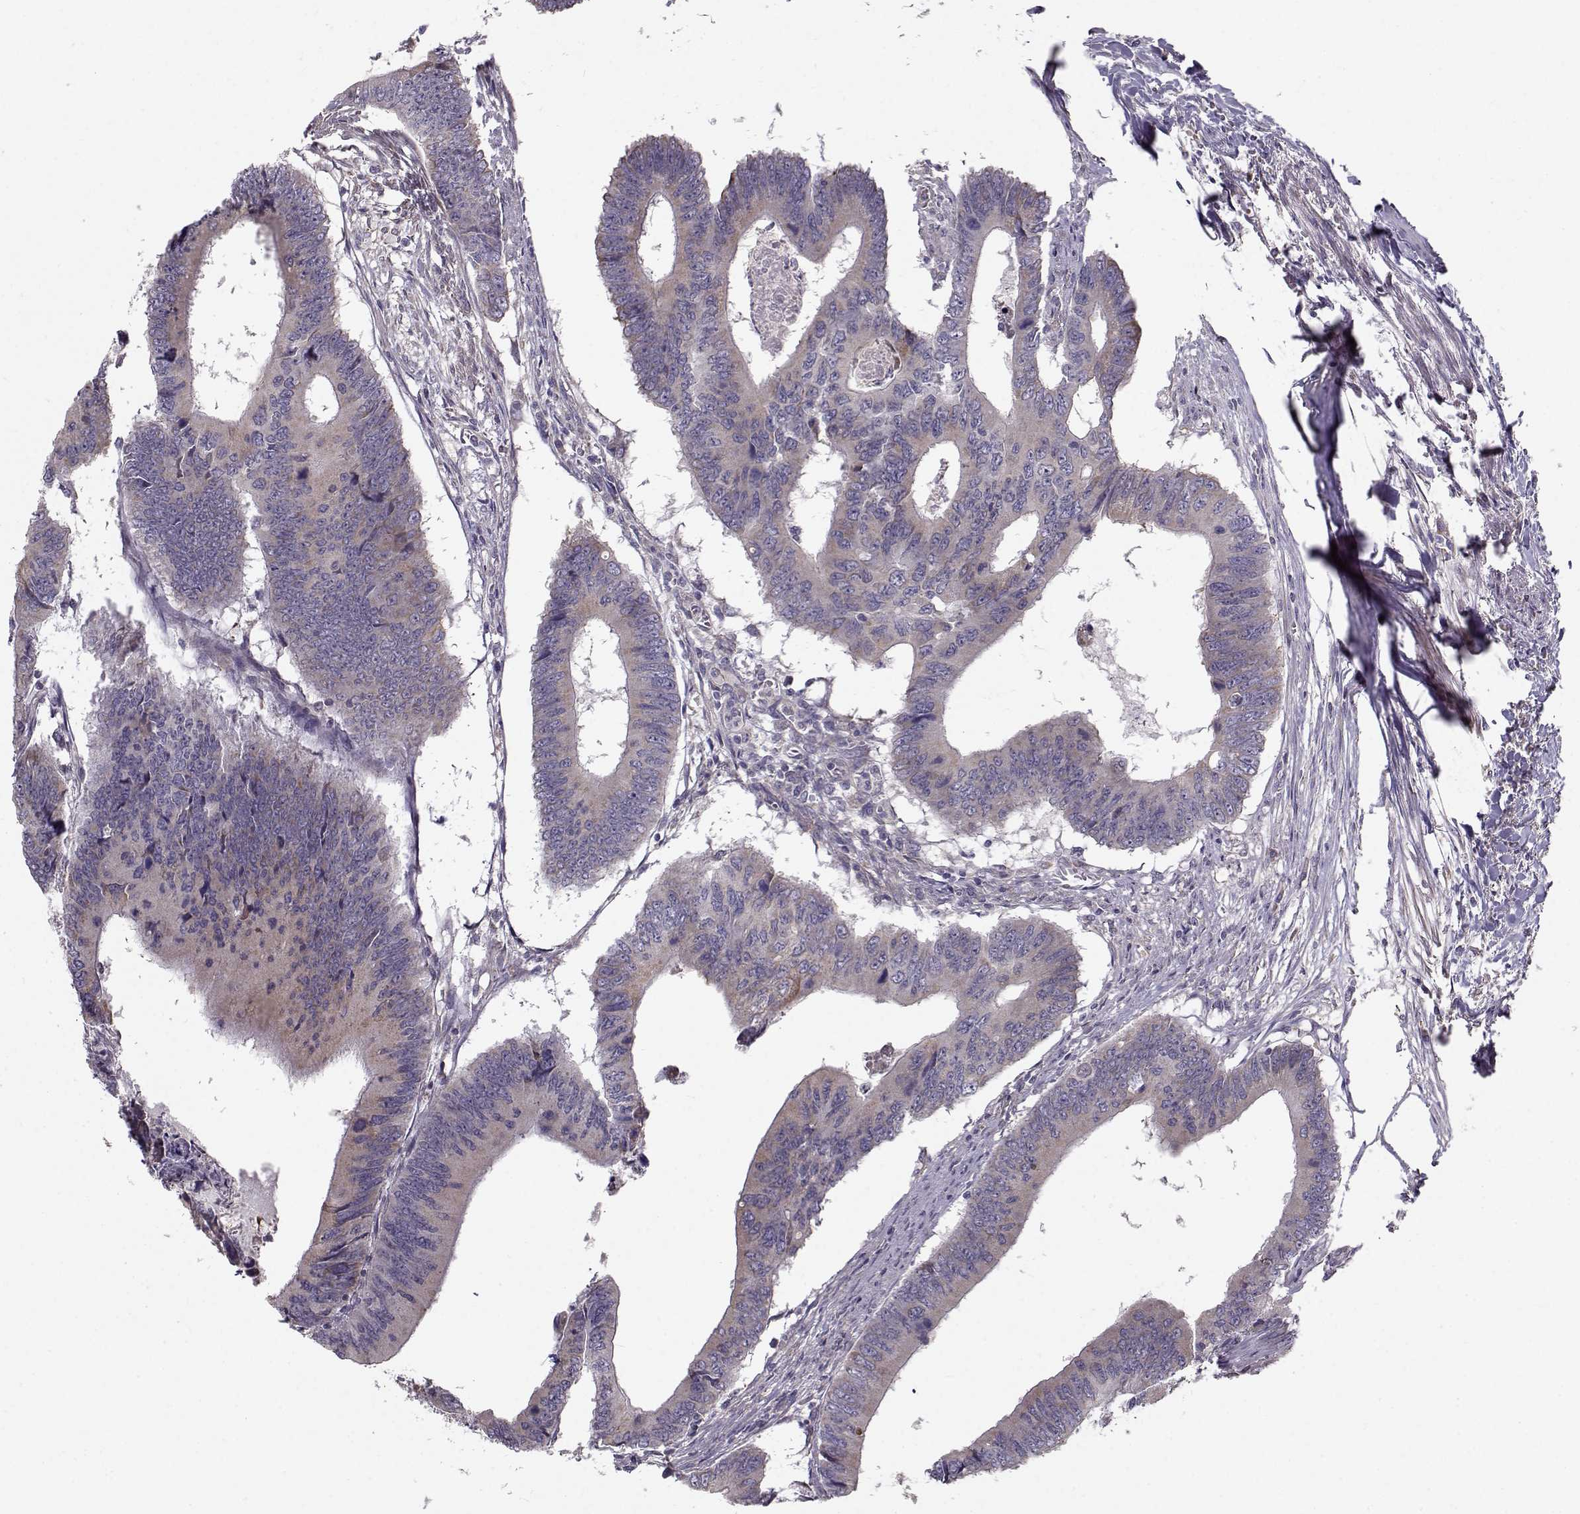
{"staining": {"intensity": "weak", "quantity": "<25%", "location": "cytoplasmic/membranous"}, "tissue": "colorectal cancer", "cell_type": "Tumor cells", "image_type": "cancer", "snomed": [{"axis": "morphology", "description": "Adenocarcinoma, NOS"}, {"axis": "topography", "description": "Colon"}], "caption": "DAB (3,3'-diaminobenzidine) immunohistochemical staining of human colorectal cancer displays no significant expression in tumor cells. The staining is performed using DAB (3,3'-diaminobenzidine) brown chromogen with nuclei counter-stained in using hematoxylin.", "gene": "ENTPD8", "patient": {"sex": "male", "age": 53}}